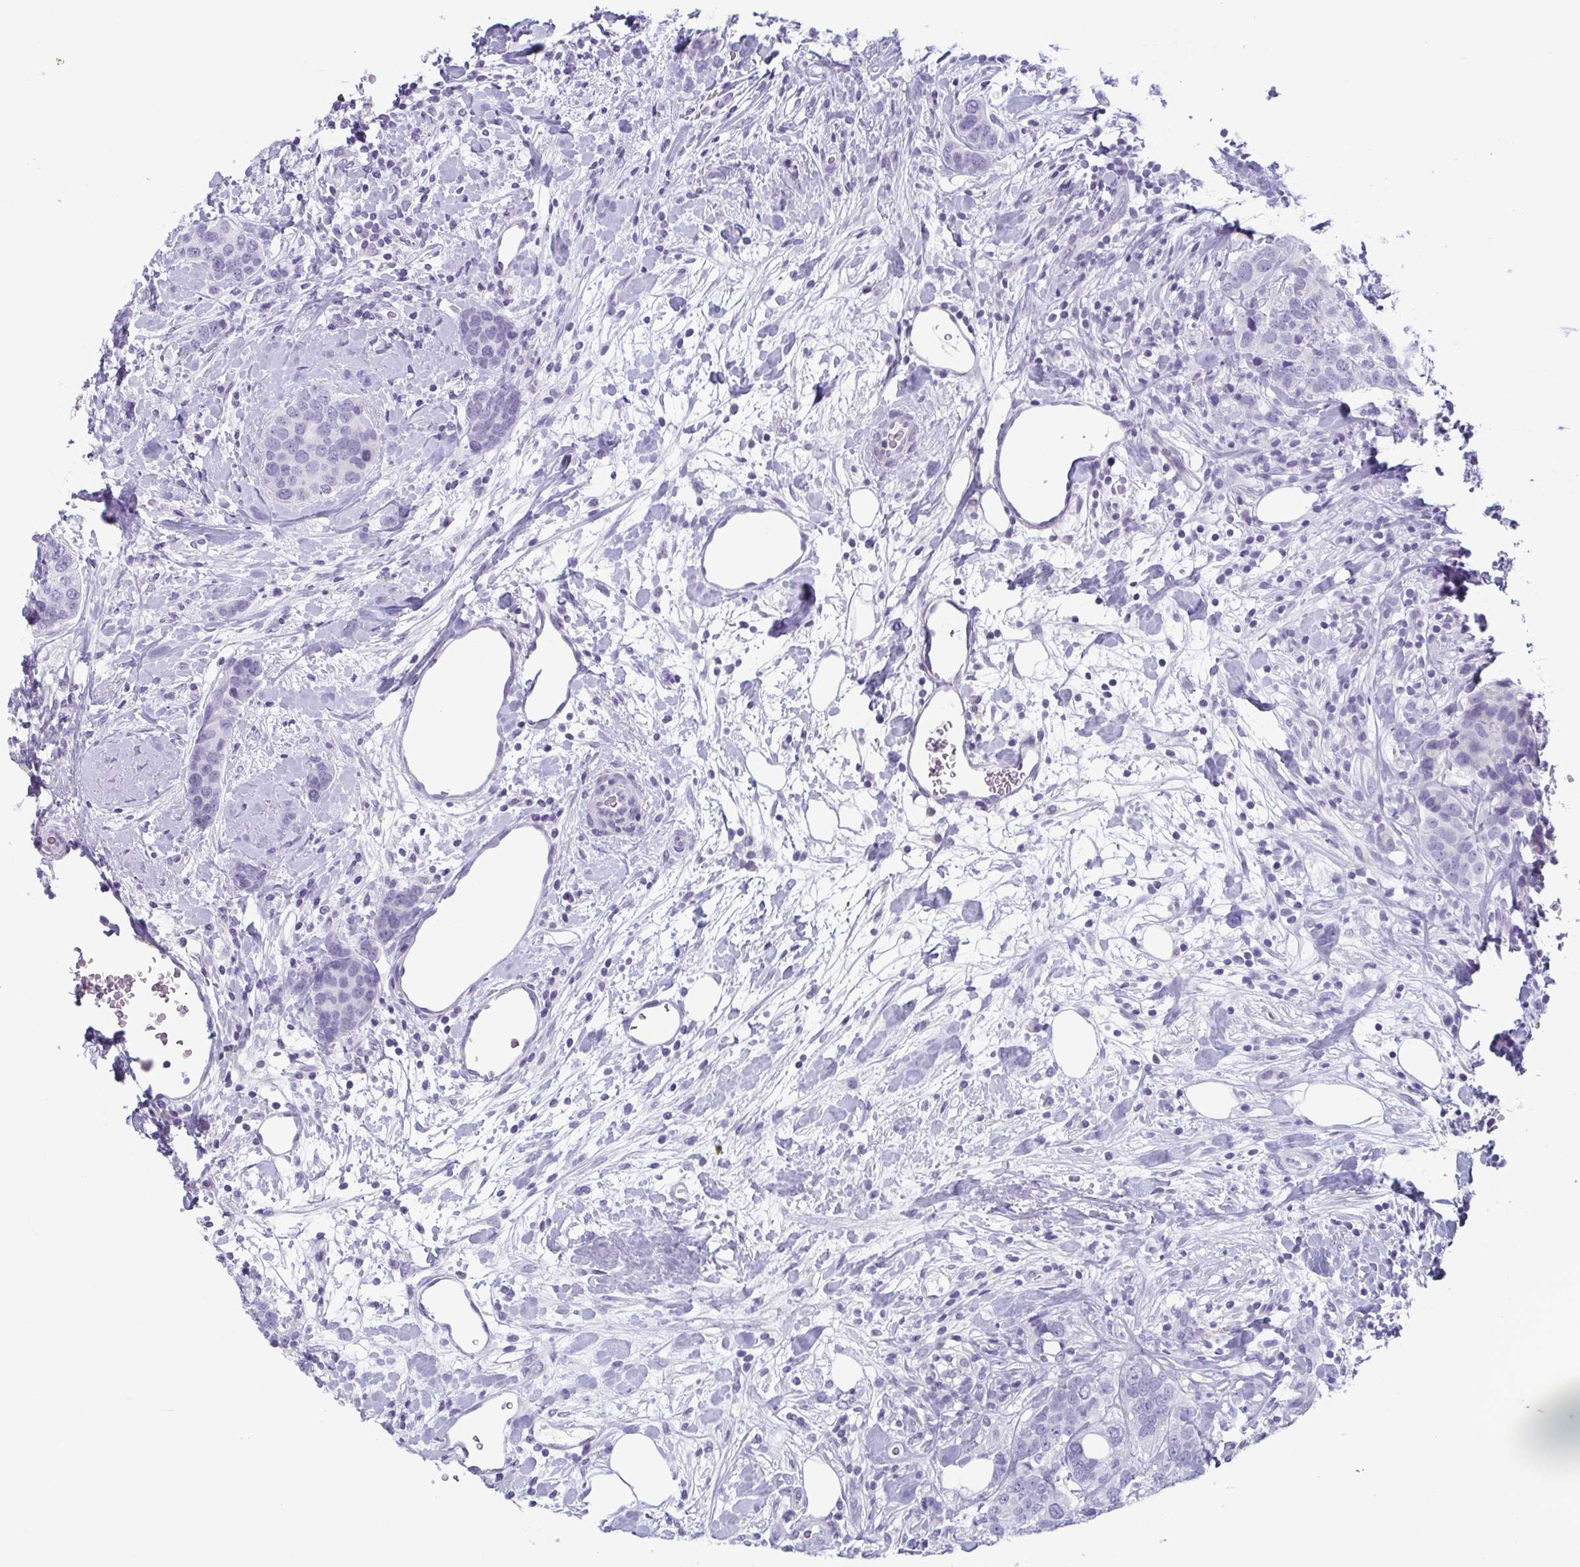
{"staining": {"intensity": "negative", "quantity": "none", "location": "none"}, "tissue": "breast cancer", "cell_type": "Tumor cells", "image_type": "cancer", "snomed": [{"axis": "morphology", "description": "Lobular carcinoma"}, {"axis": "topography", "description": "Breast"}], "caption": "An immunohistochemistry (IHC) image of breast cancer is shown. There is no staining in tumor cells of breast cancer.", "gene": "KRT78", "patient": {"sex": "female", "age": 59}}